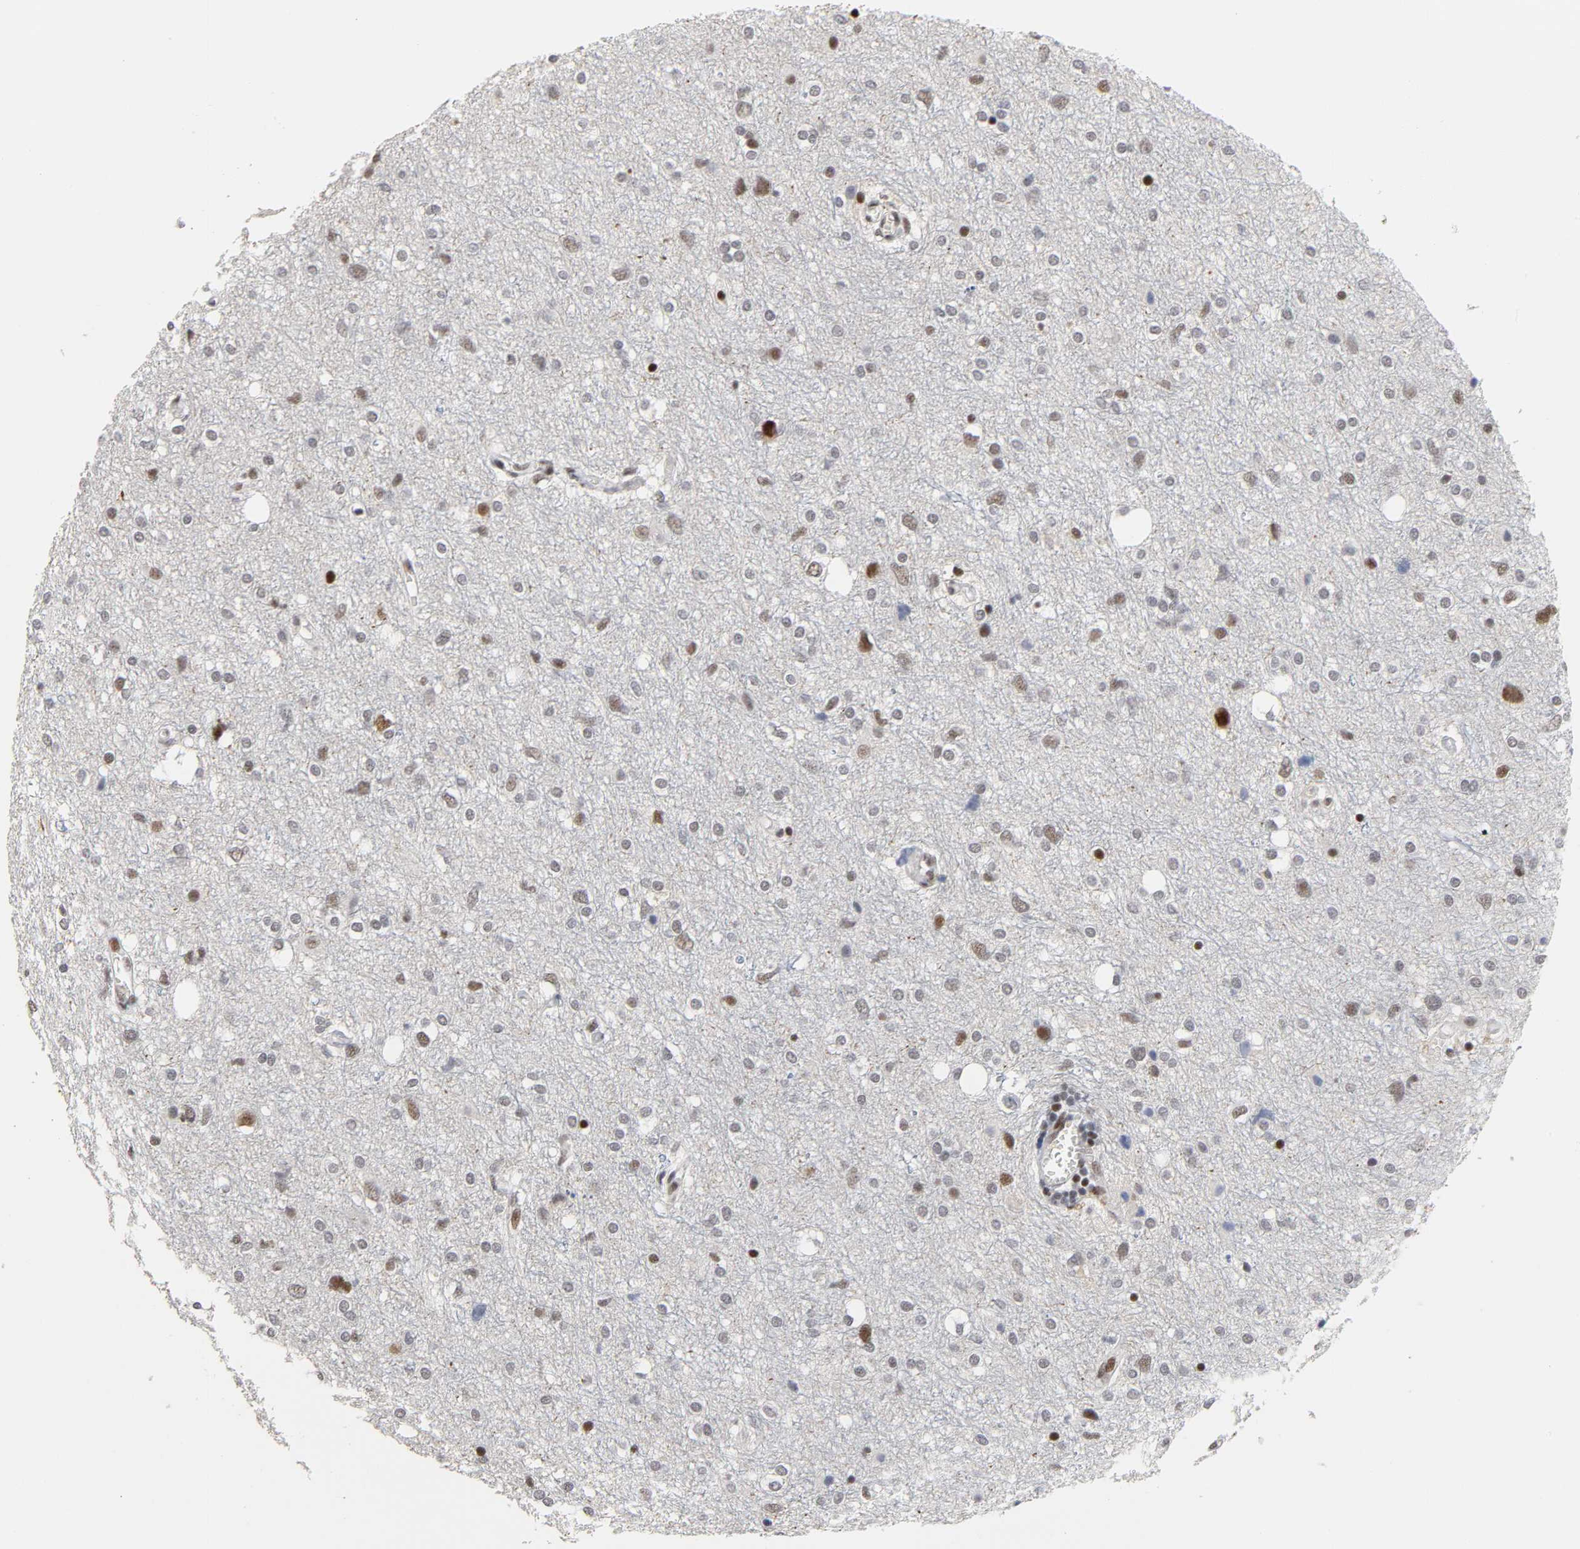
{"staining": {"intensity": "moderate", "quantity": "<25%", "location": "nuclear"}, "tissue": "glioma", "cell_type": "Tumor cells", "image_type": "cancer", "snomed": [{"axis": "morphology", "description": "Glioma, malignant, High grade"}, {"axis": "topography", "description": "Brain"}], "caption": "An immunohistochemistry micrograph of neoplastic tissue is shown. Protein staining in brown shows moderate nuclear positivity in glioma within tumor cells.", "gene": "CREBBP", "patient": {"sex": "female", "age": 59}}